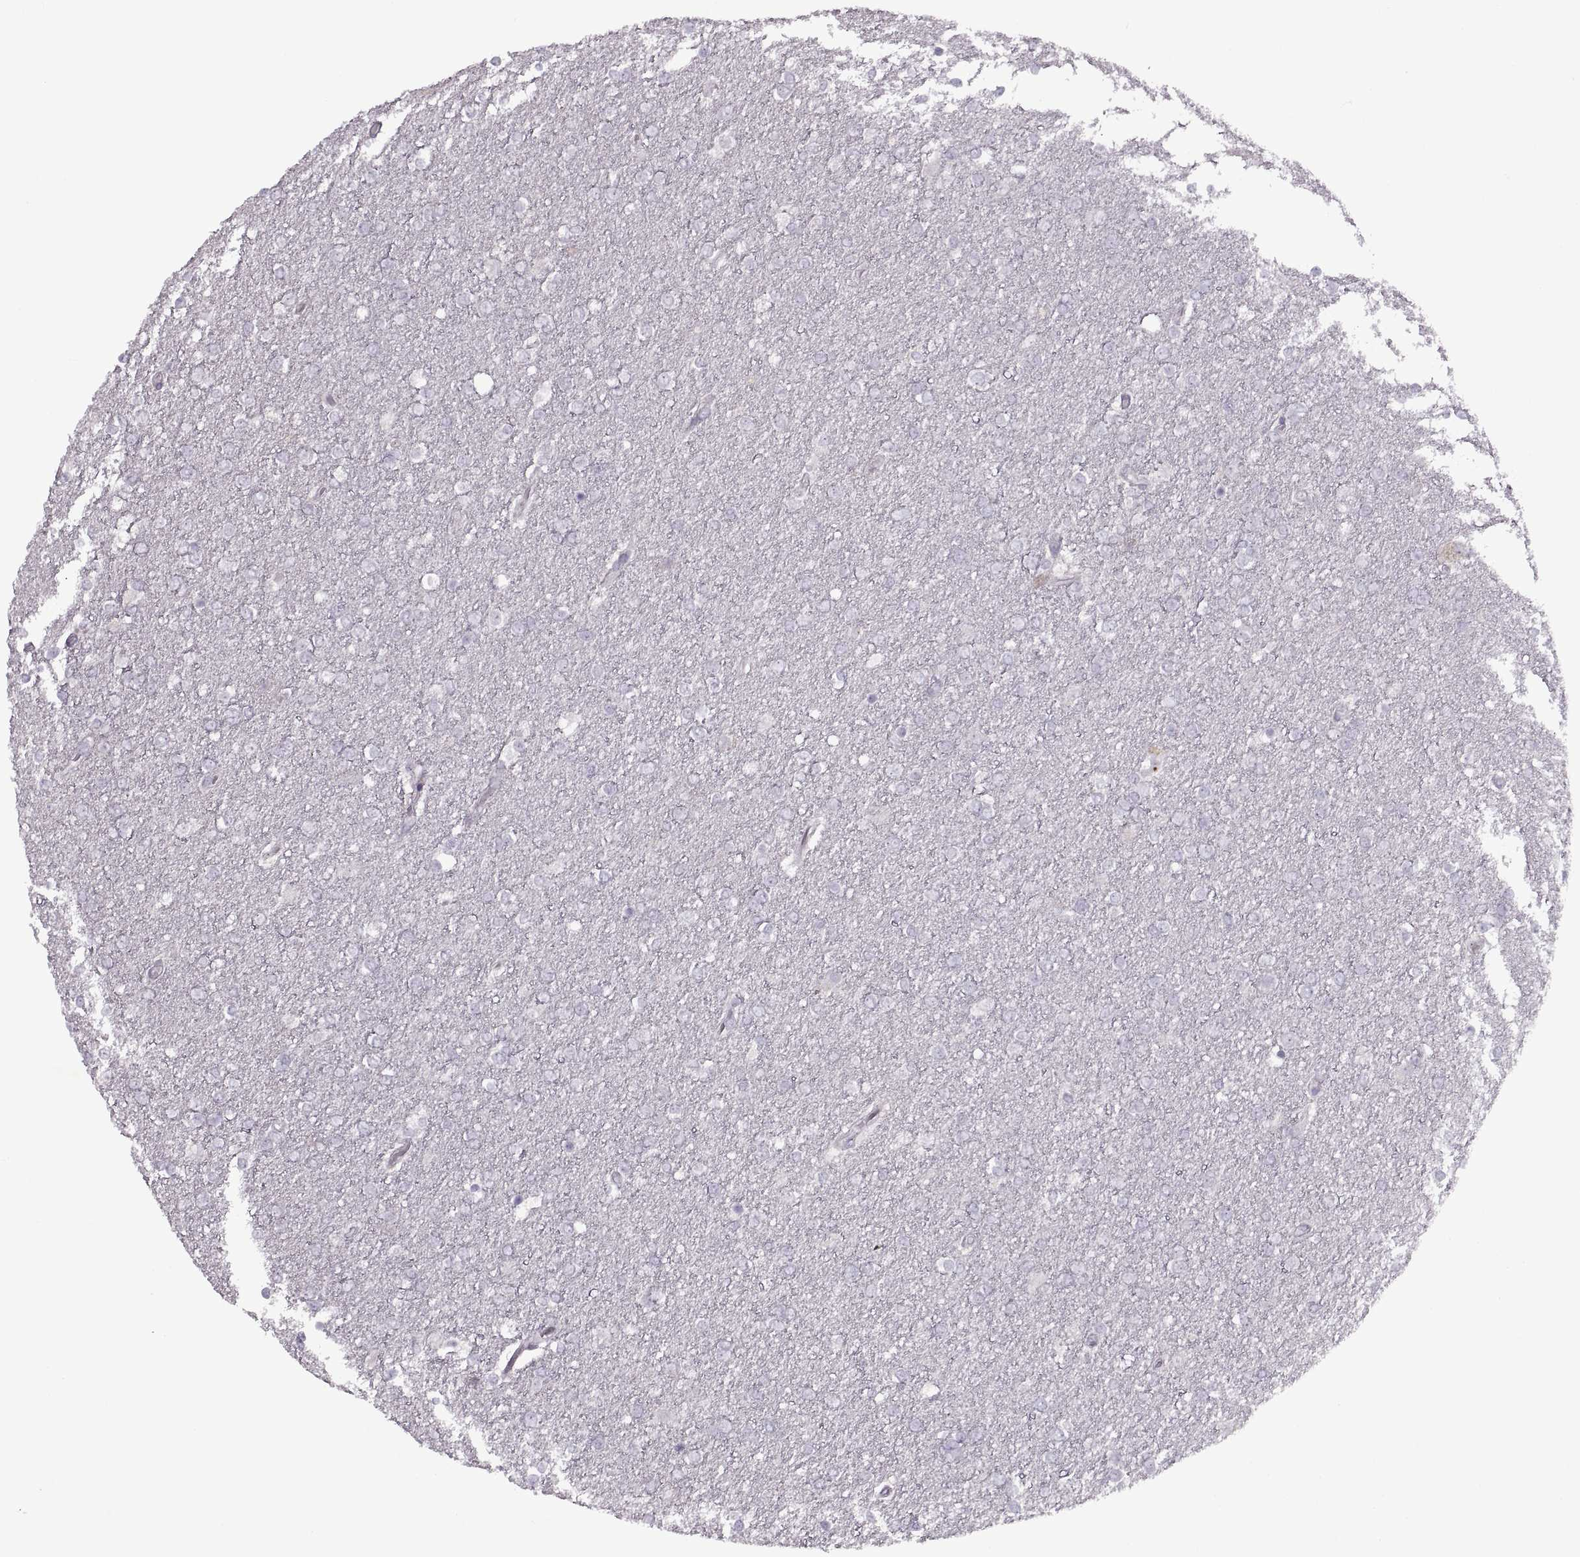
{"staining": {"intensity": "negative", "quantity": "none", "location": "none"}, "tissue": "glioma", "cell_type": "Tumor cells", "image_type": "cancer", "snomed": [{"axis": "morphology", "description": "Glioma, malignant, High grade"}, {"axis": "topography", "description": "Brain"}], "caption": "DAB immunohistochemical staining of human glioma reveals no significant staining in tumor cells.", "gene": "PIERCE1", "patient": {"sex": "female", "age": 61}}